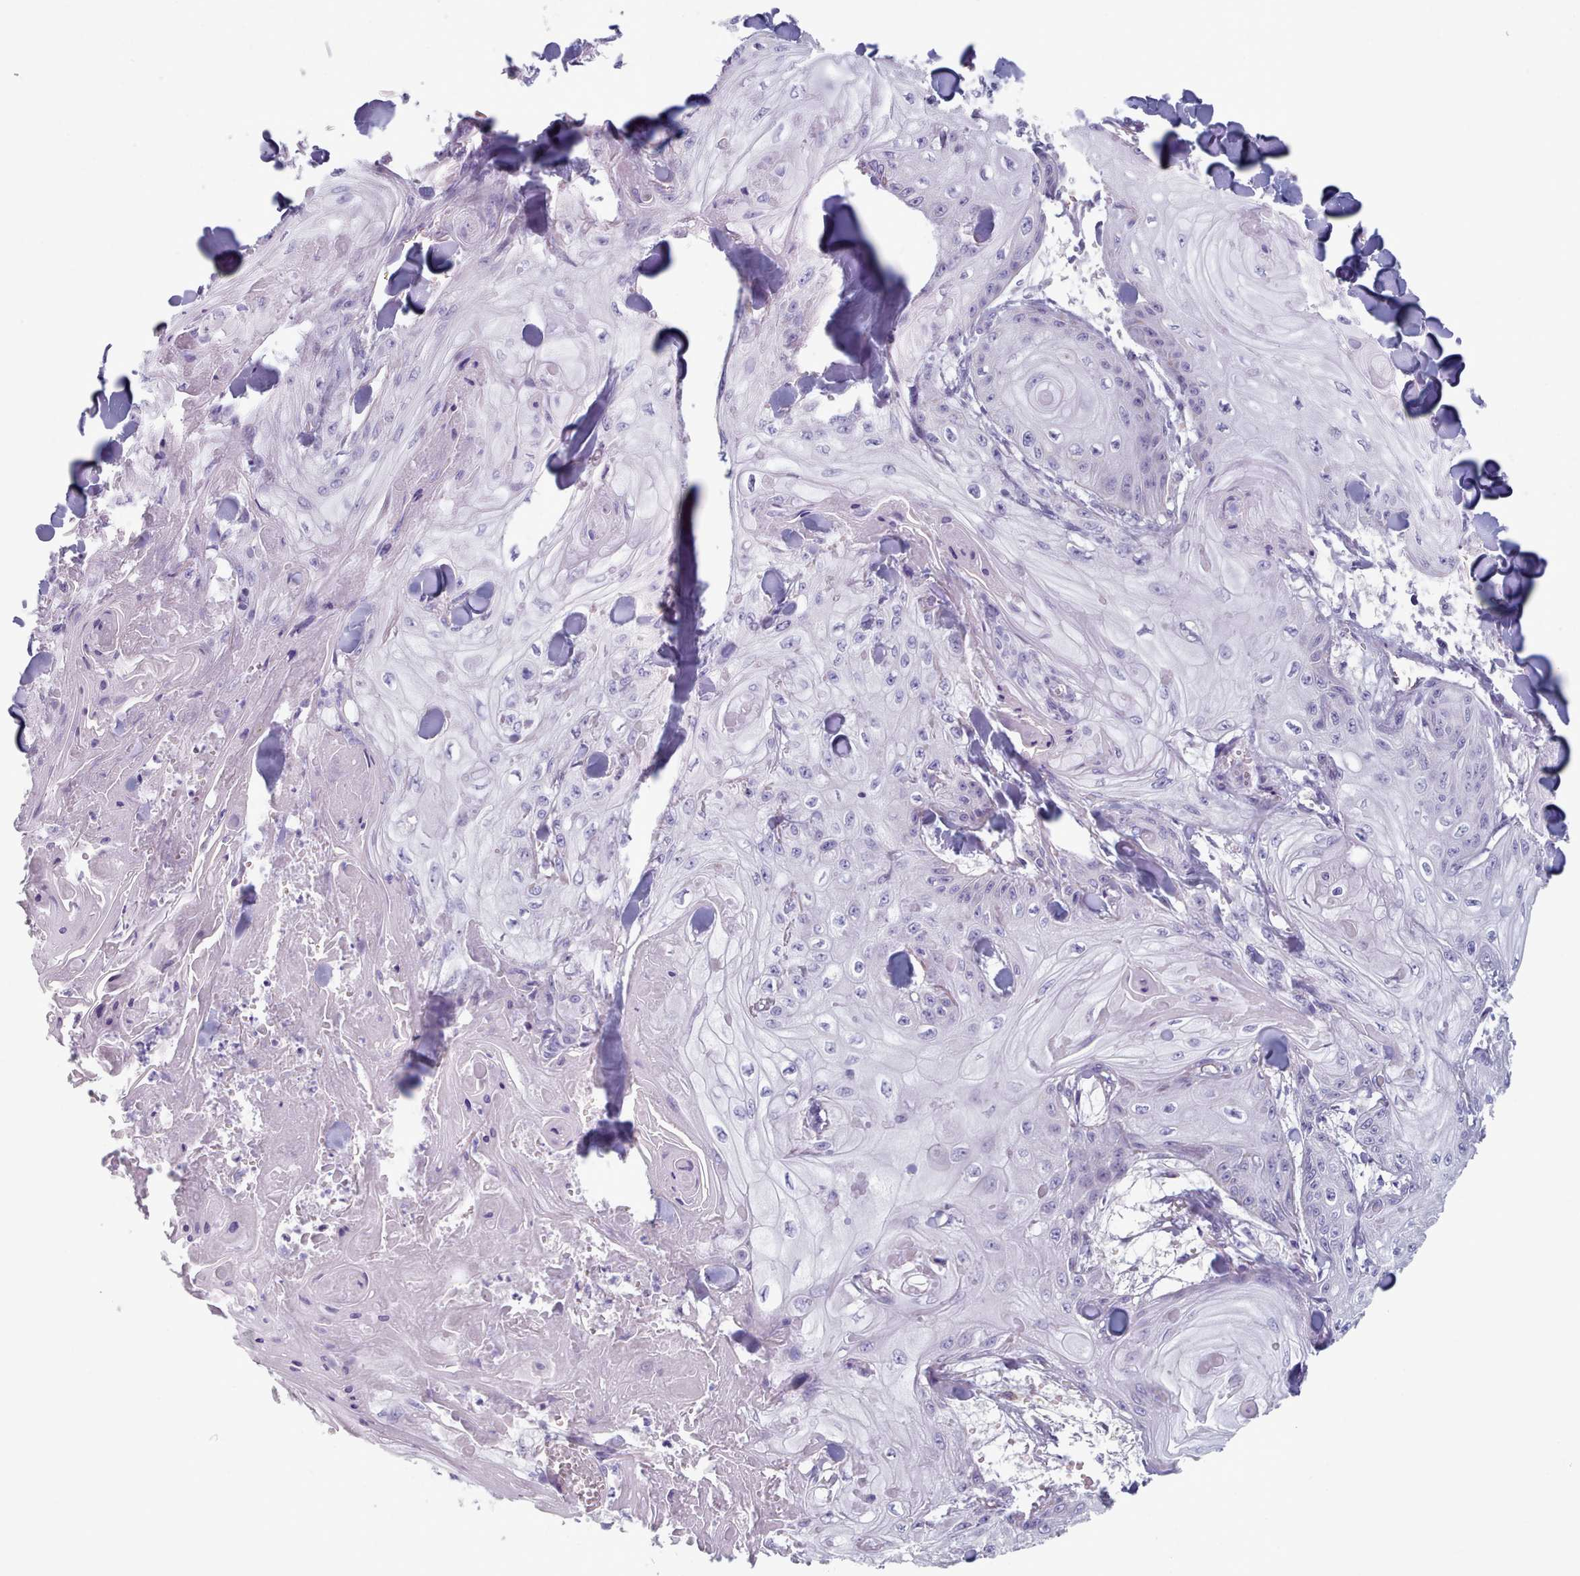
{"staining": {"intensity": "negative", "quantity": "none", "location": "none"}, "tissue": "skin cancer", "cell_type": "Tumor cells", "image_type": "cancer", "snomed": [{"axis": "morphology", "description": "Squamous cell carcinoma, NOS"}, {"axis": "topography", "description": "Skin"}], "caption": "Skin cancer was stained to show a protein in brown. There is no significant staining in tumor cells.", "gene": "HAO1", "patient": {"sex": "male", "age": 74}}